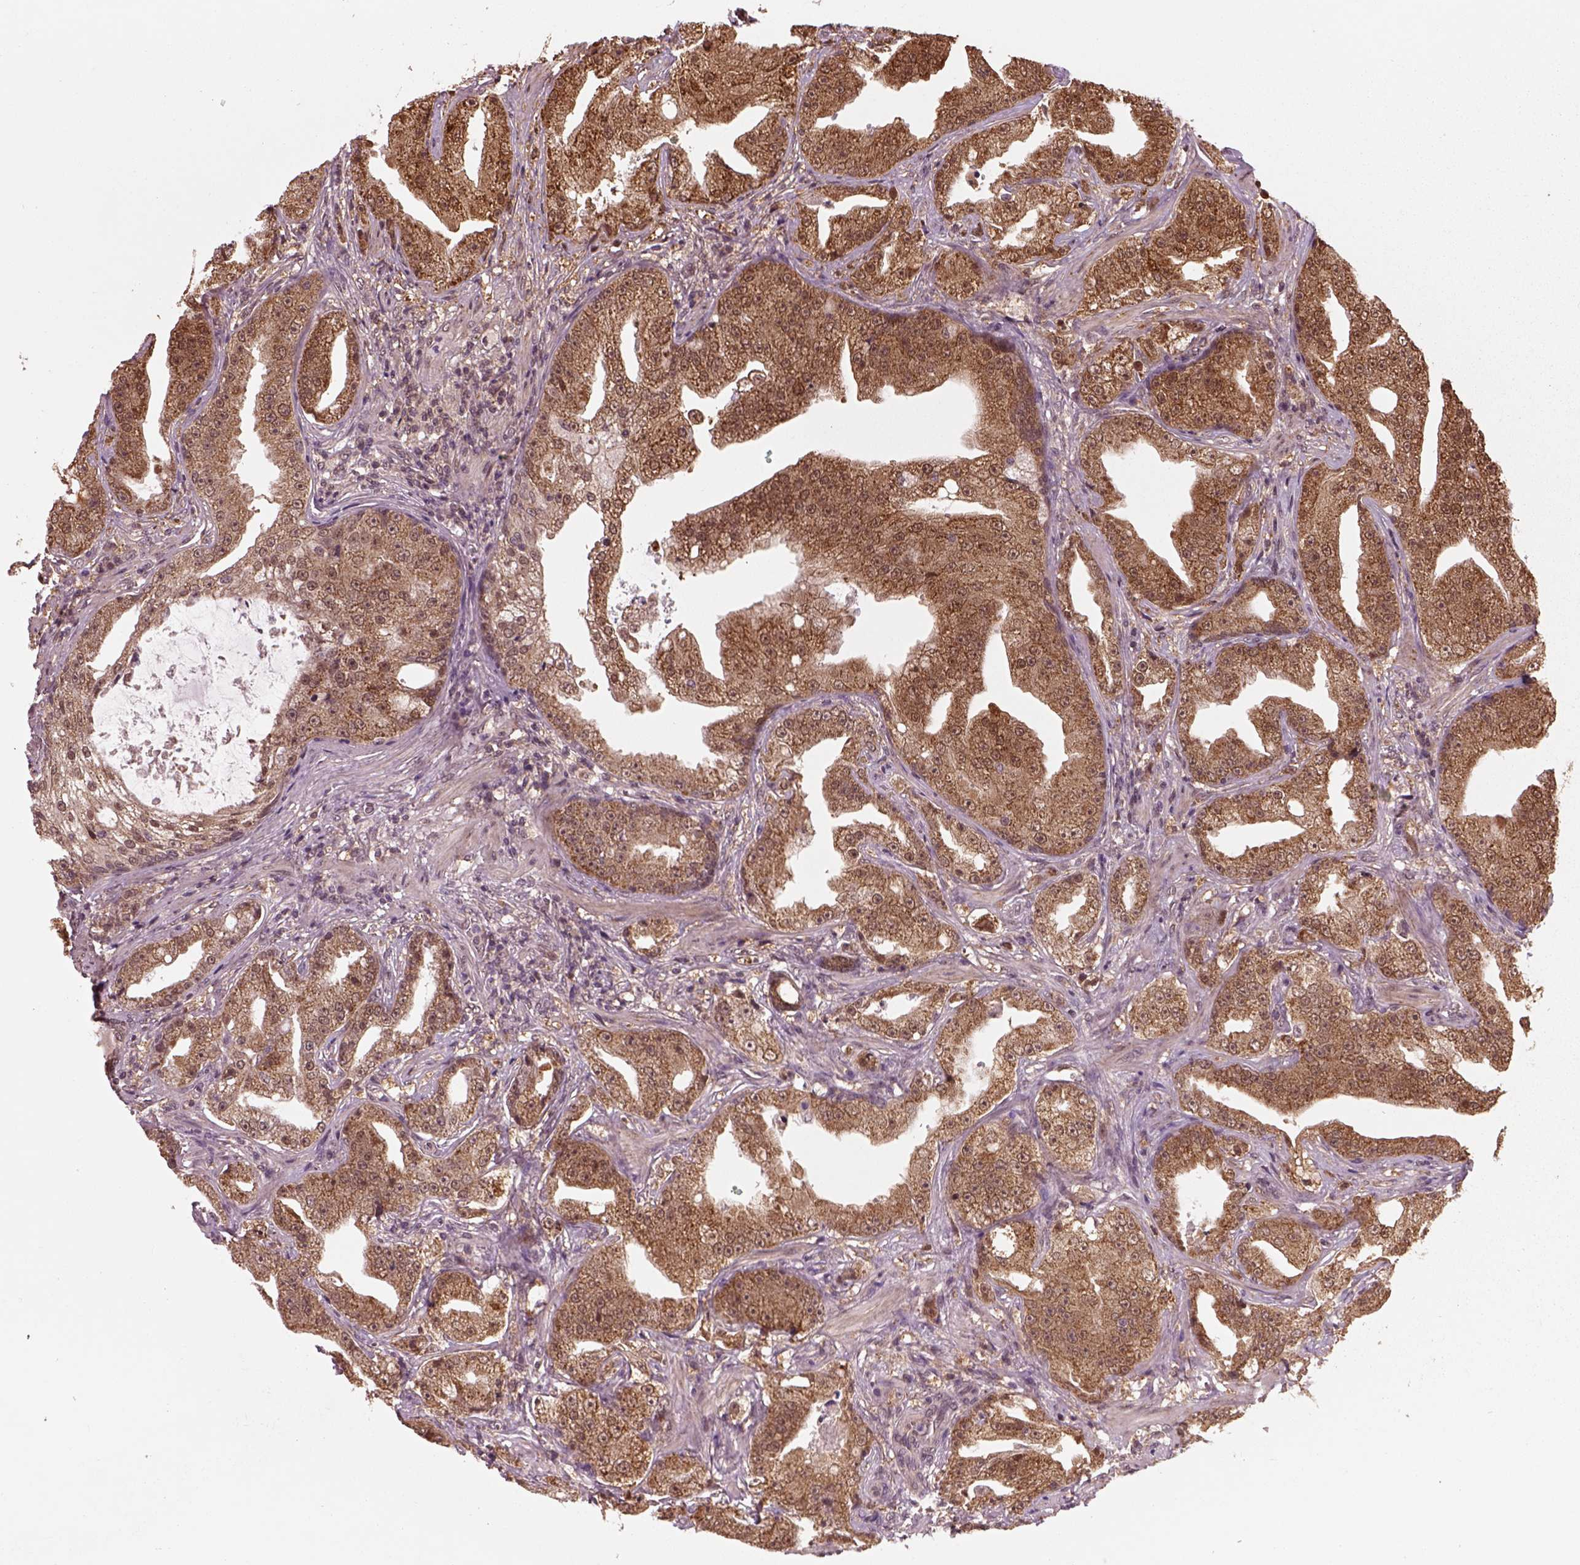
{"staining": {"intensity": "moderate", "quantity": ">75%", "location": "cytoplasmic/membranous,nuclear"}, "tissue": "prostate cancer", "cell_type": "Tumor cells", "image_type": "cancer", "snomed": [{"axis": "morphology", "description": "Adenocarcinoma, Low grade"}, {"axis": "topography", "description": "Prostate"}], "caption": "There is medium levels of moderate cytoplasmic/membranous and nuclear expression in tumor cells of prostate cancer, as demonstrated by immunohistochemical staining (brown color).", "gene": "NUDT9", "patient": {"sex": "male", "age": 62}}